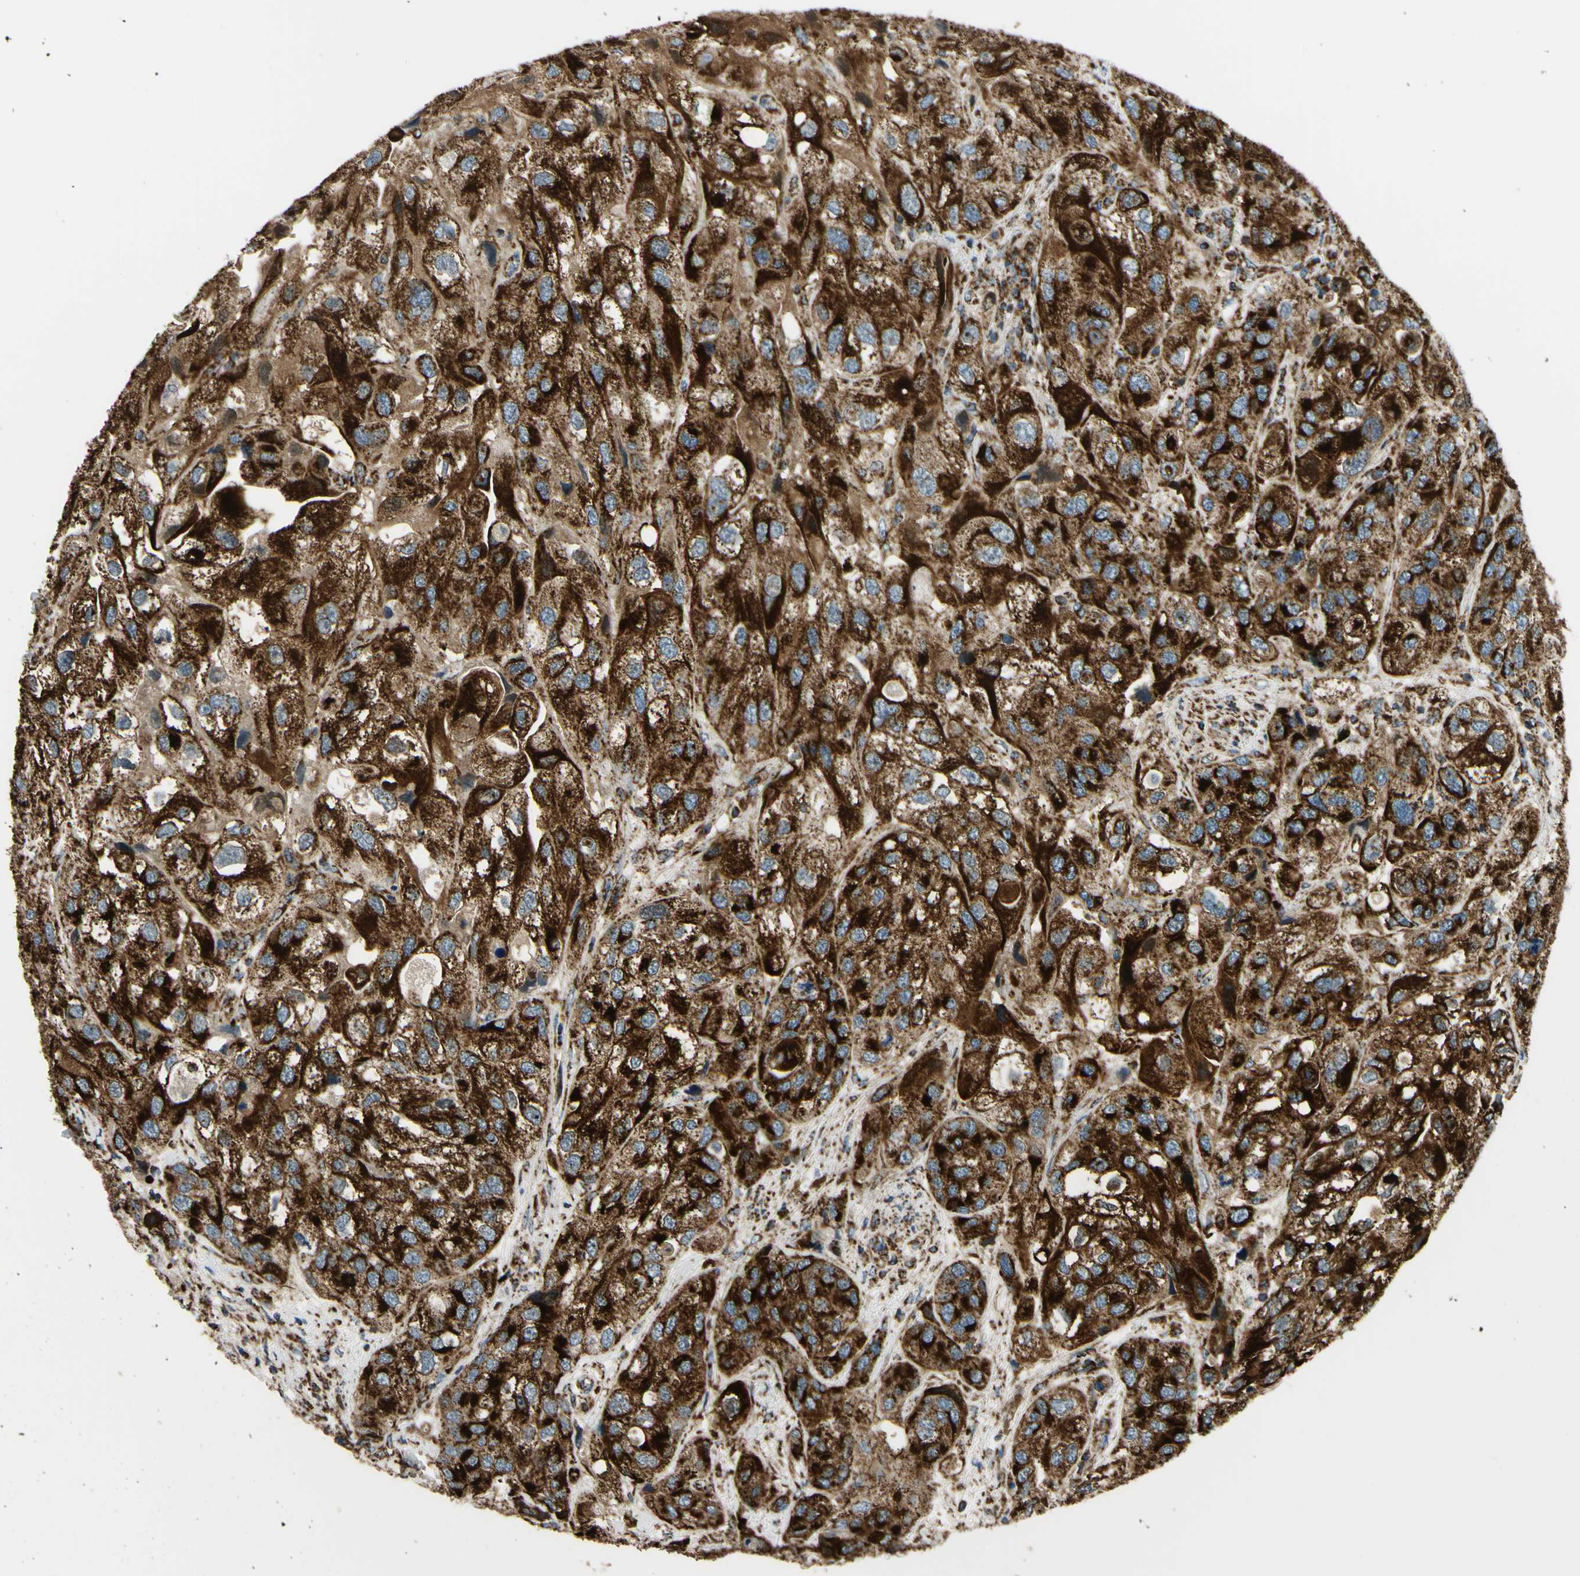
{"staining": {"intensity": "strong", "quantity": ">75%", "location": "cytoplasmic/membranous"}, "tissue": "urothelial cancer", "cell_type": "Tumor cells", "image_type": "cancer", "snomed": [{"axis": "morphology", "description": "Urothelial carcinoma, High grade"}, {"axis": "topography", "description": "Urinary bladder"}], "caption": "The micrograph shows a brown stain indicating the presence of a protein in the cytoplasmic/membranous of tumor cells in urothelial carcinoma (high-grade).", "gene": "MAVS", "patient": {"sex": "female", "age": 64}}